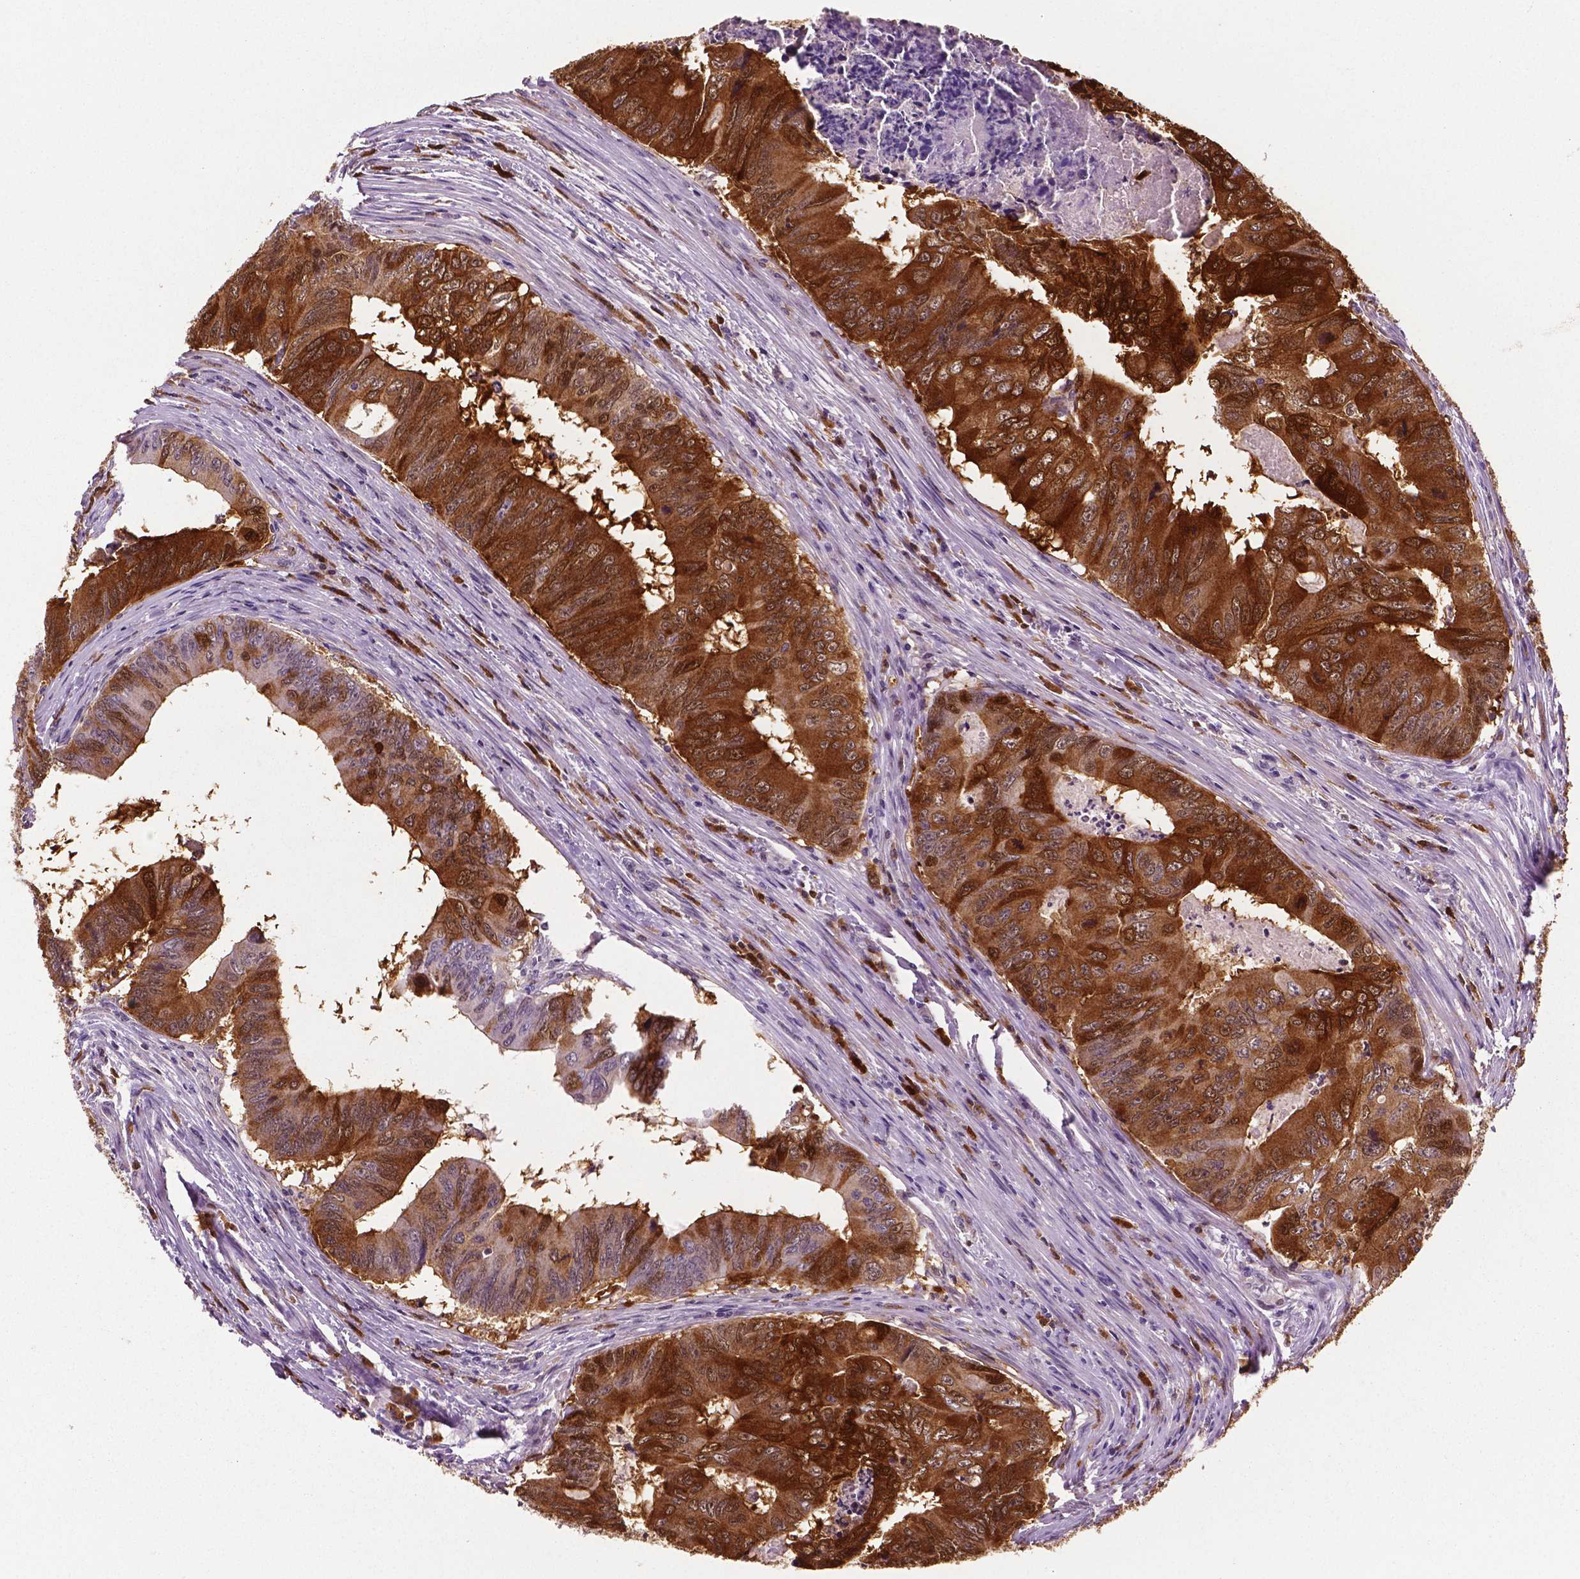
{"staining": {"intensity": "strong", "quantity": ">75%", "location": "cytoplasmic/membranous"}, "tissue": "colorectal cancer", "cell_type": "Tumor cells", "image_type": "cancer", "snomed": [{"axis": "morphology", "description": "Adenocarcinoma, NOS"}, {"axis": "topography", "description": "Colon"}], "caption": "This photomicrograph exhibits IHC staining of human adenocarcinoma (colorectal), with high strong cytoplasmic/membranous staining in approximately >75% of tumor cells.", "gene": "PHGDH", "patient": {"sex": "male", "age": 53}}